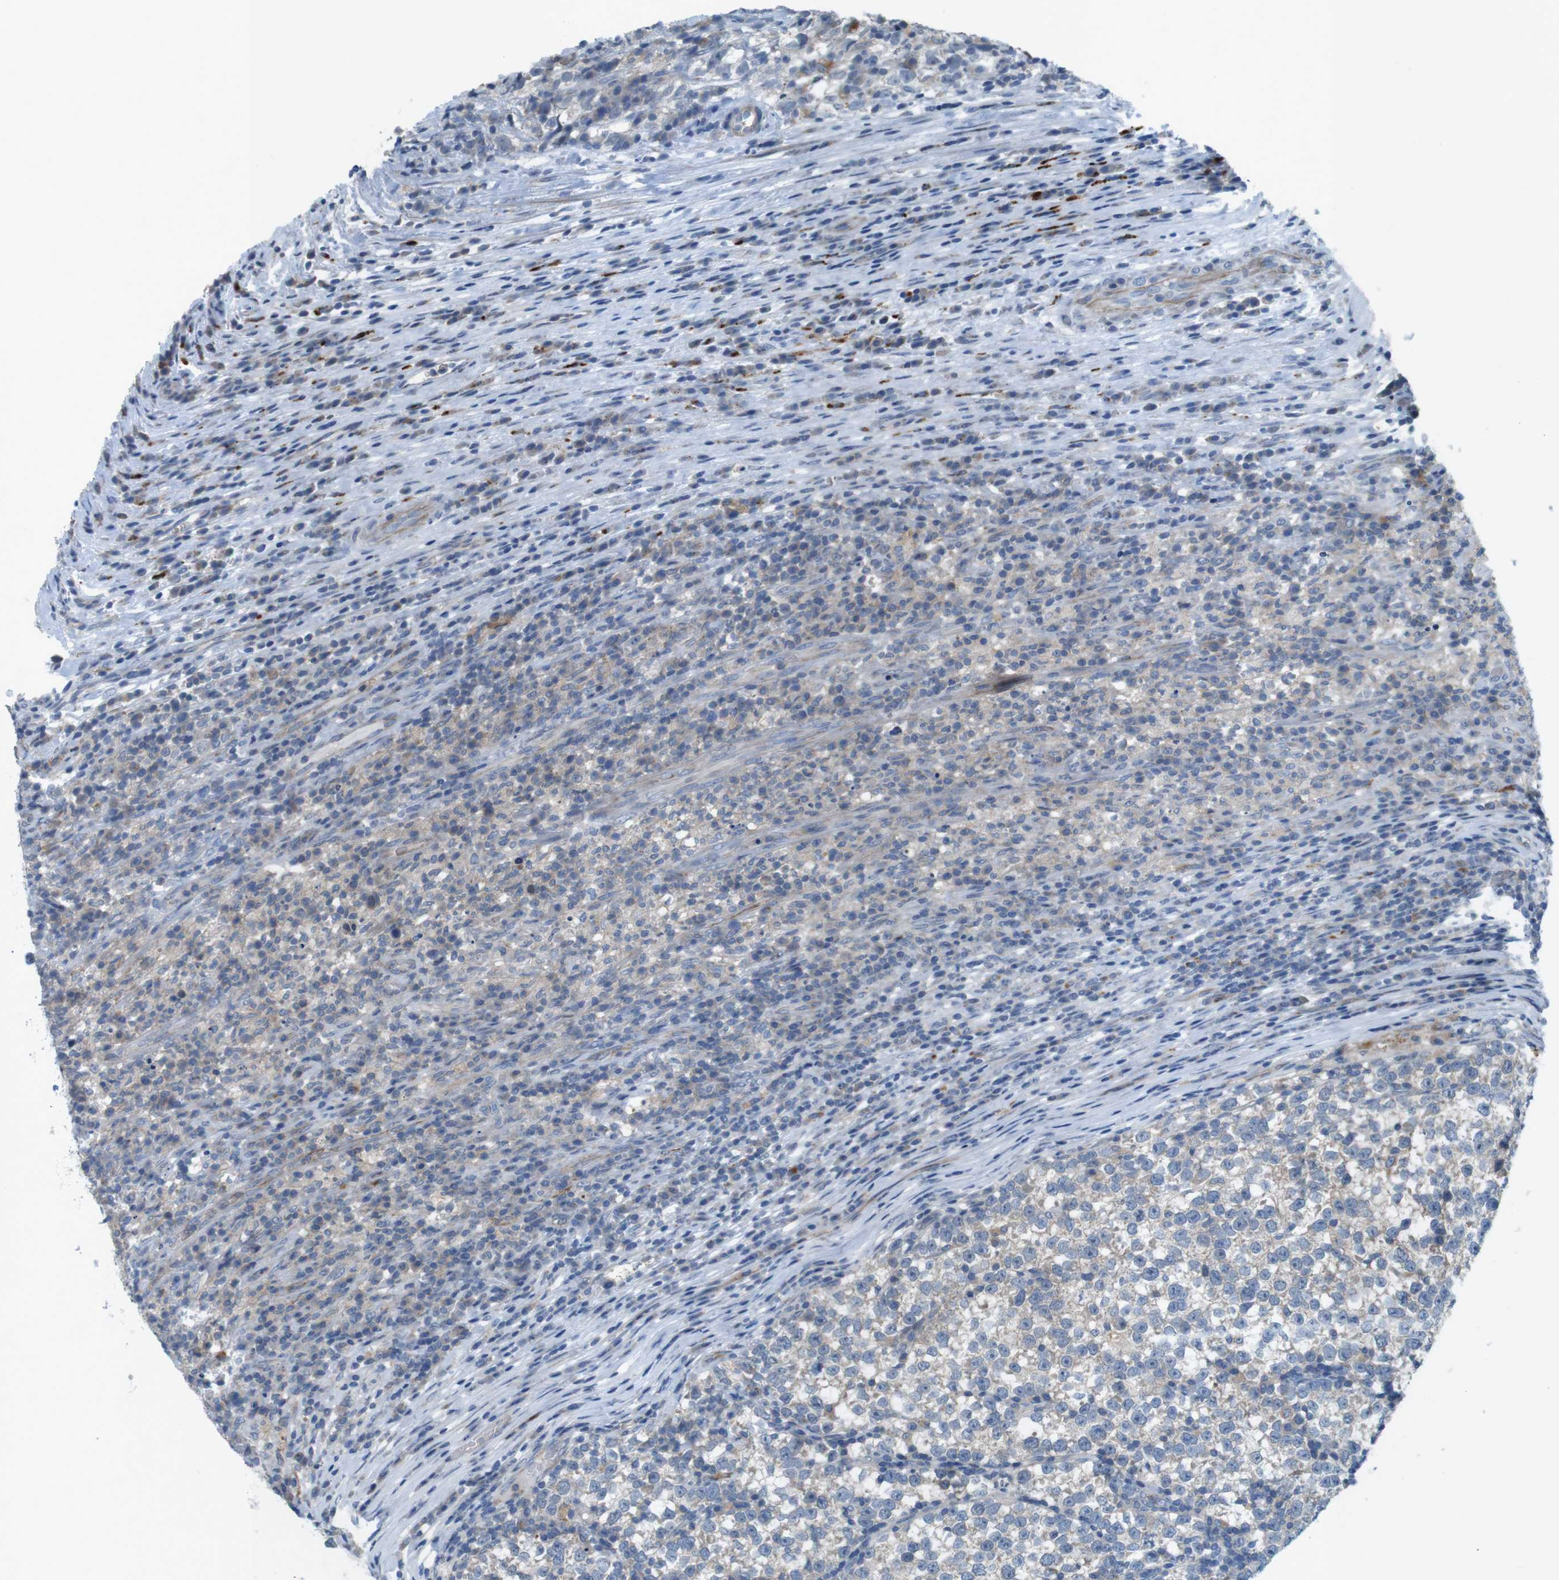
{"staining": {"intensity": "weak", "quantity": "25%-75%", "location": "cytoplasmic/membranous"}, "tissue": "testis cancer", "cell_type": "Tumor cells", "image_type": "cancer", "snomed": [{"axis": "morphology", "description": "Normal tissue, NOS"}, {"axis": "morphology", "description": "Seminoma, NOS"}, {"axis": "topography", "description": "Testis"}], "caption": "A high-resolution photomicrograph shows IHC staining of testis seminoma, which demonstrates weak cytoplasmic/membranous staining in approximately 25%-75% of tumor cells. (Brightfield microscopy of DAB IHC at high magnification).", "gene": "TYW1", "patient": {"sex": "male", "age": 43}}